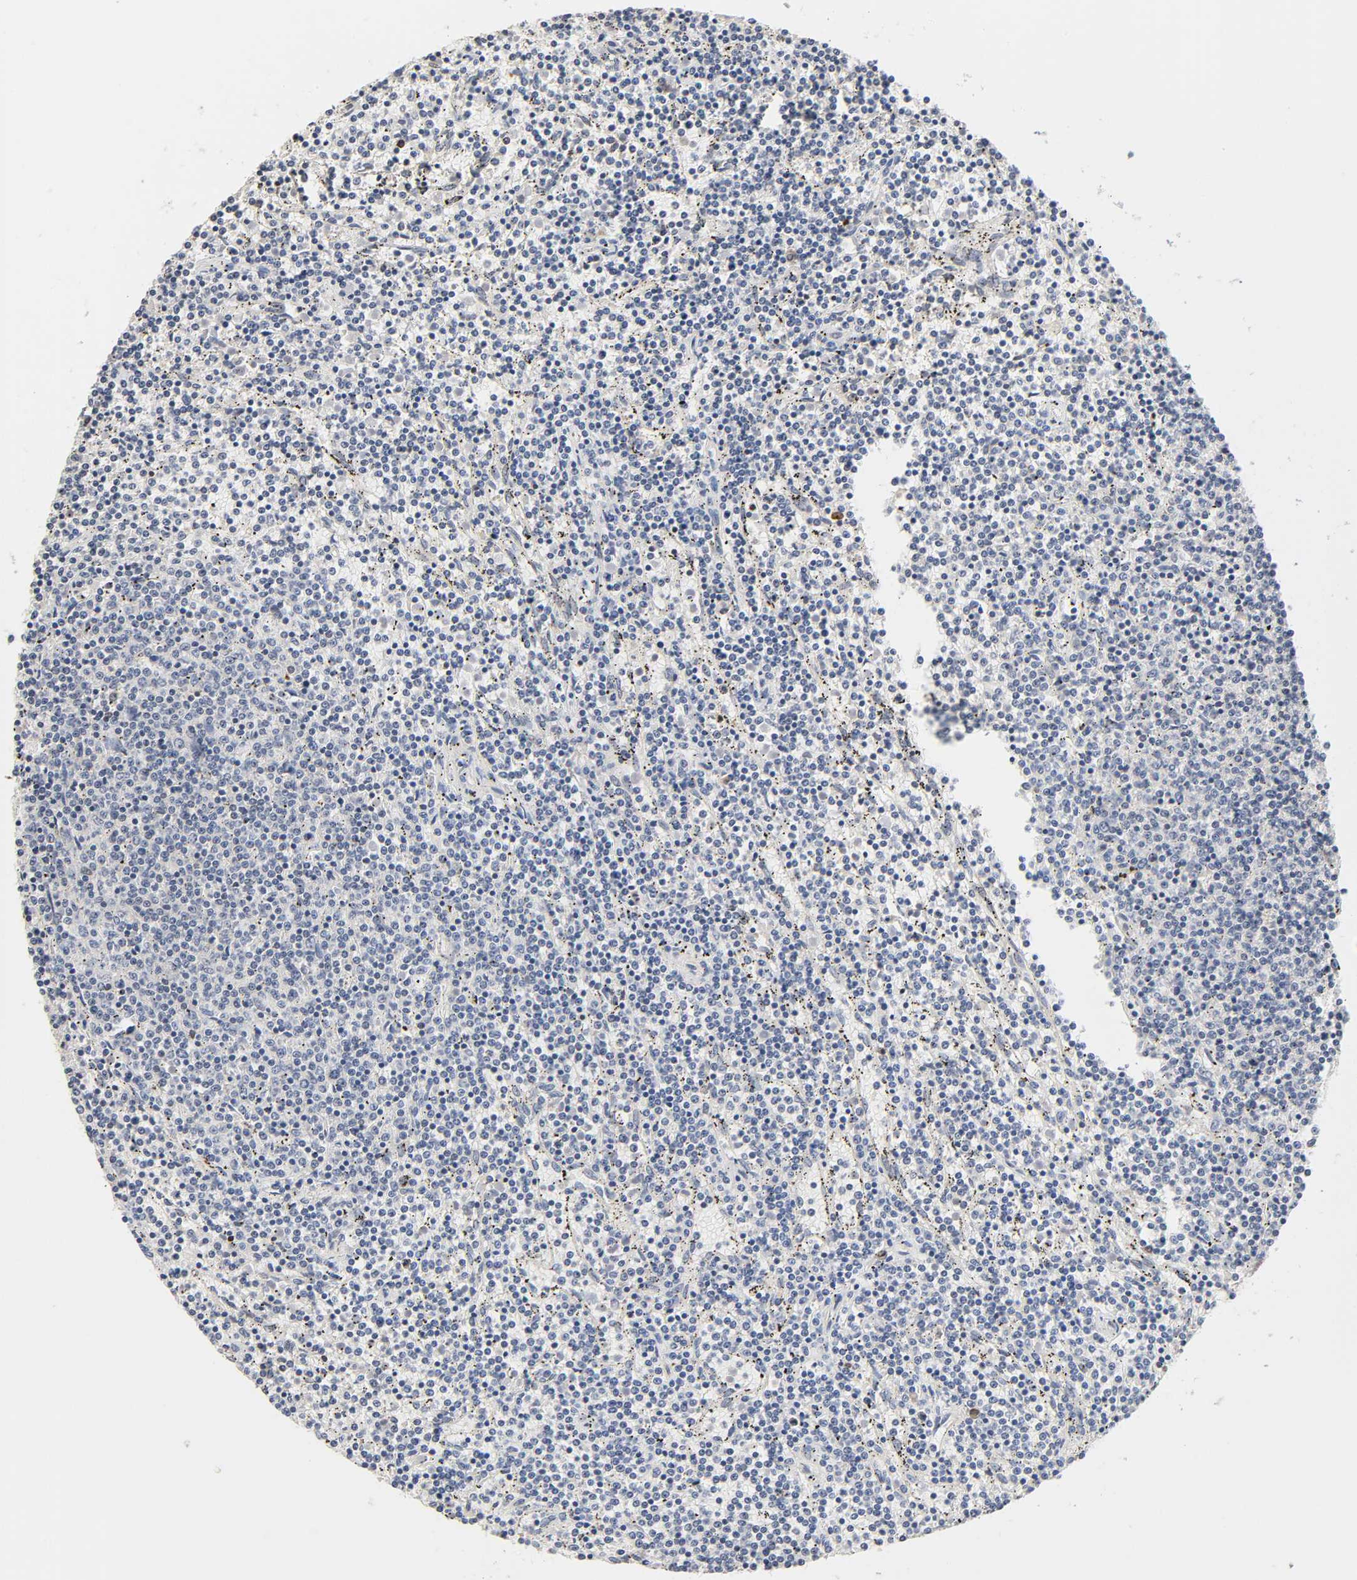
{"staining": {"intensity": "negative", "quantity": "none", "location": "none"}, "tissue": "lymphoma", "cell_type": "Tumor cells", "image_type": "cancer", "snomed": [{"axis": "morphology", "description": "Malignant lymphoma, non-Hodgkin's type, Low grade"}, {"axis": "topography", "description": "Spleen"}], "caption": "Immunohistochemistry (IHC) of lymphoma shows no positivity in tumor cells.", "gene": "HDLBP", "patient": {"sex": "female", "age": 50}}